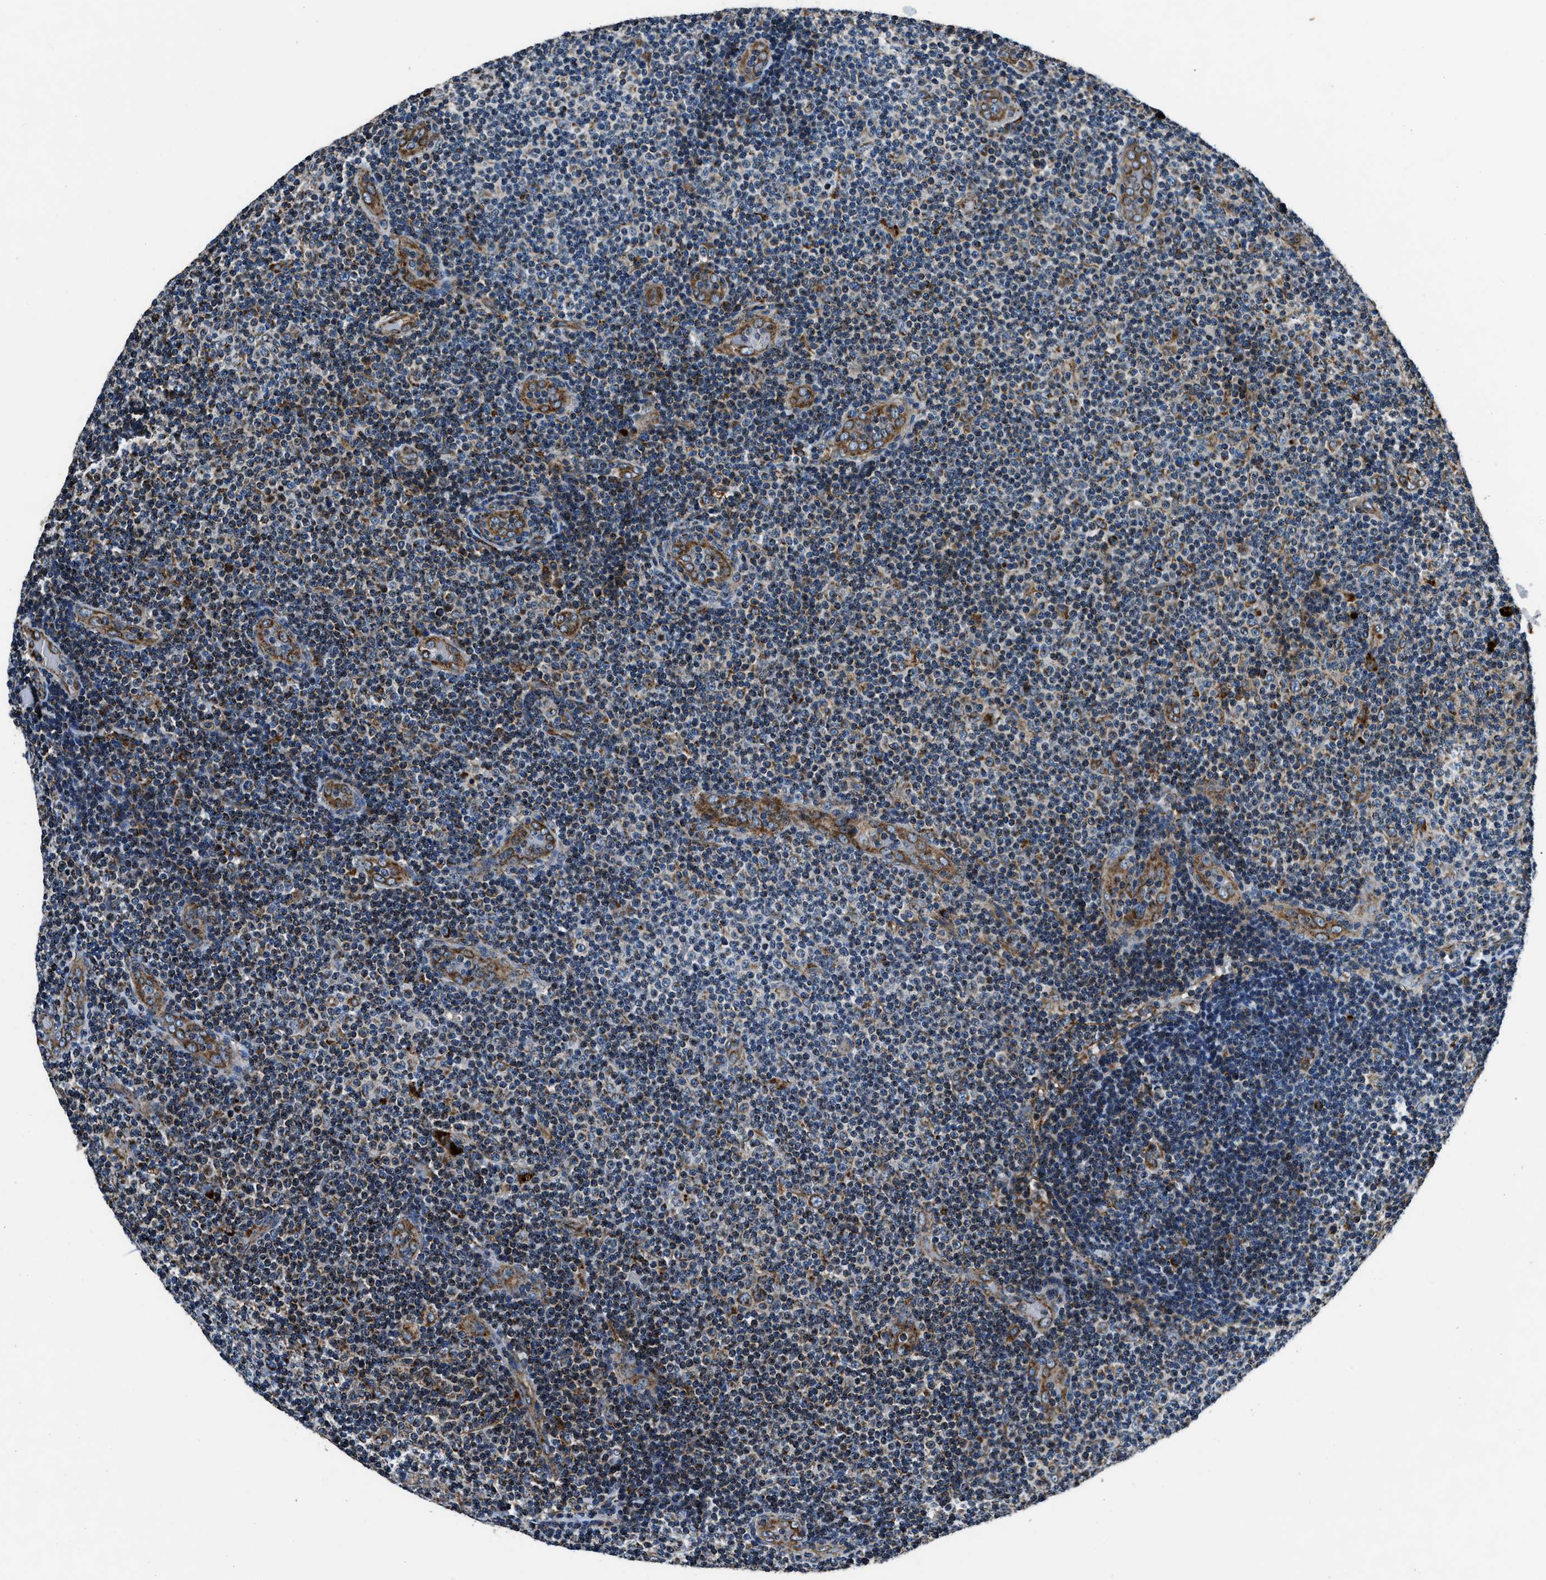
{"staining": {"intensity": "moderate", "quantity": "25%-75%", "location": "cytoplasmic/membranous"}, "tissue": "lymphoma", "cell_type": "Tumor cells", "image_type": "cancer", "snomed": [{"axis": "morphology", "description": "Malignant lymphoma, non-Hodgkin's type, Low grade"}, {"axis": "topography", "description": "Lymph node"}], "caption": "A brown stain highlights moderate cytoplasmic/membranous staining of a protein in lymphoma tumor cells.", "gene": "OGDH", "patient": {"sex": "male", "age": 83}}